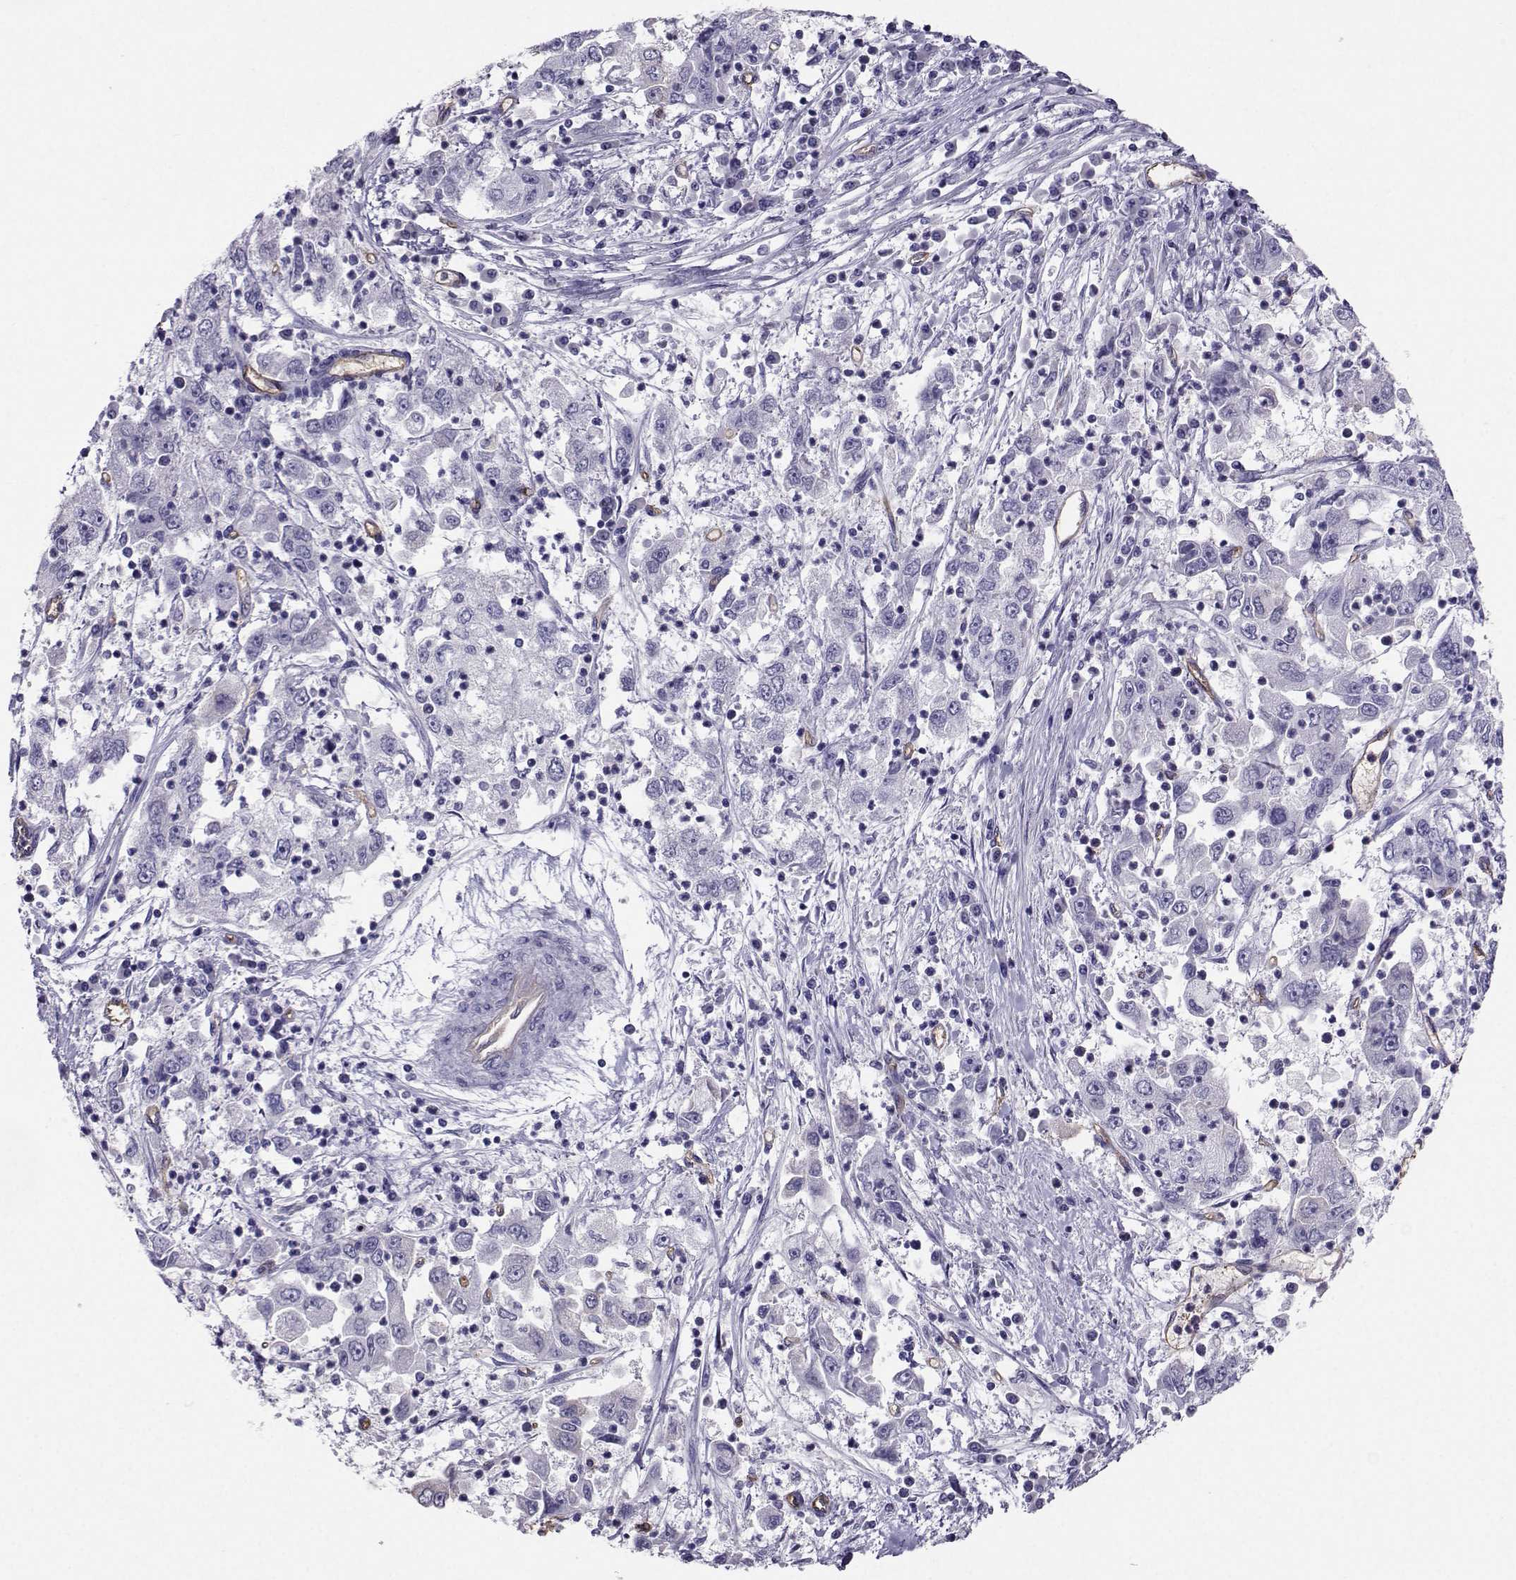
{"staining": {"intensity": "negative", "quantity": "none", "location": "none"}, "tissue": "cervical cancer", "cell_type": "Tumor cells", "image_type": "cancer", "snomed": [{"axis": "morphology", "description": "Squamous cell carcinoma, NOS"}, {"axis": "topography", "description": "Cervix"}], "caption": "A histopathology image of cervical cancer (squamous cell carcinoma) stained for a protein shows no brown staining in tumor cells.", "gene": "CLUL1", "patient": {"sex": "female", "age": 36}}